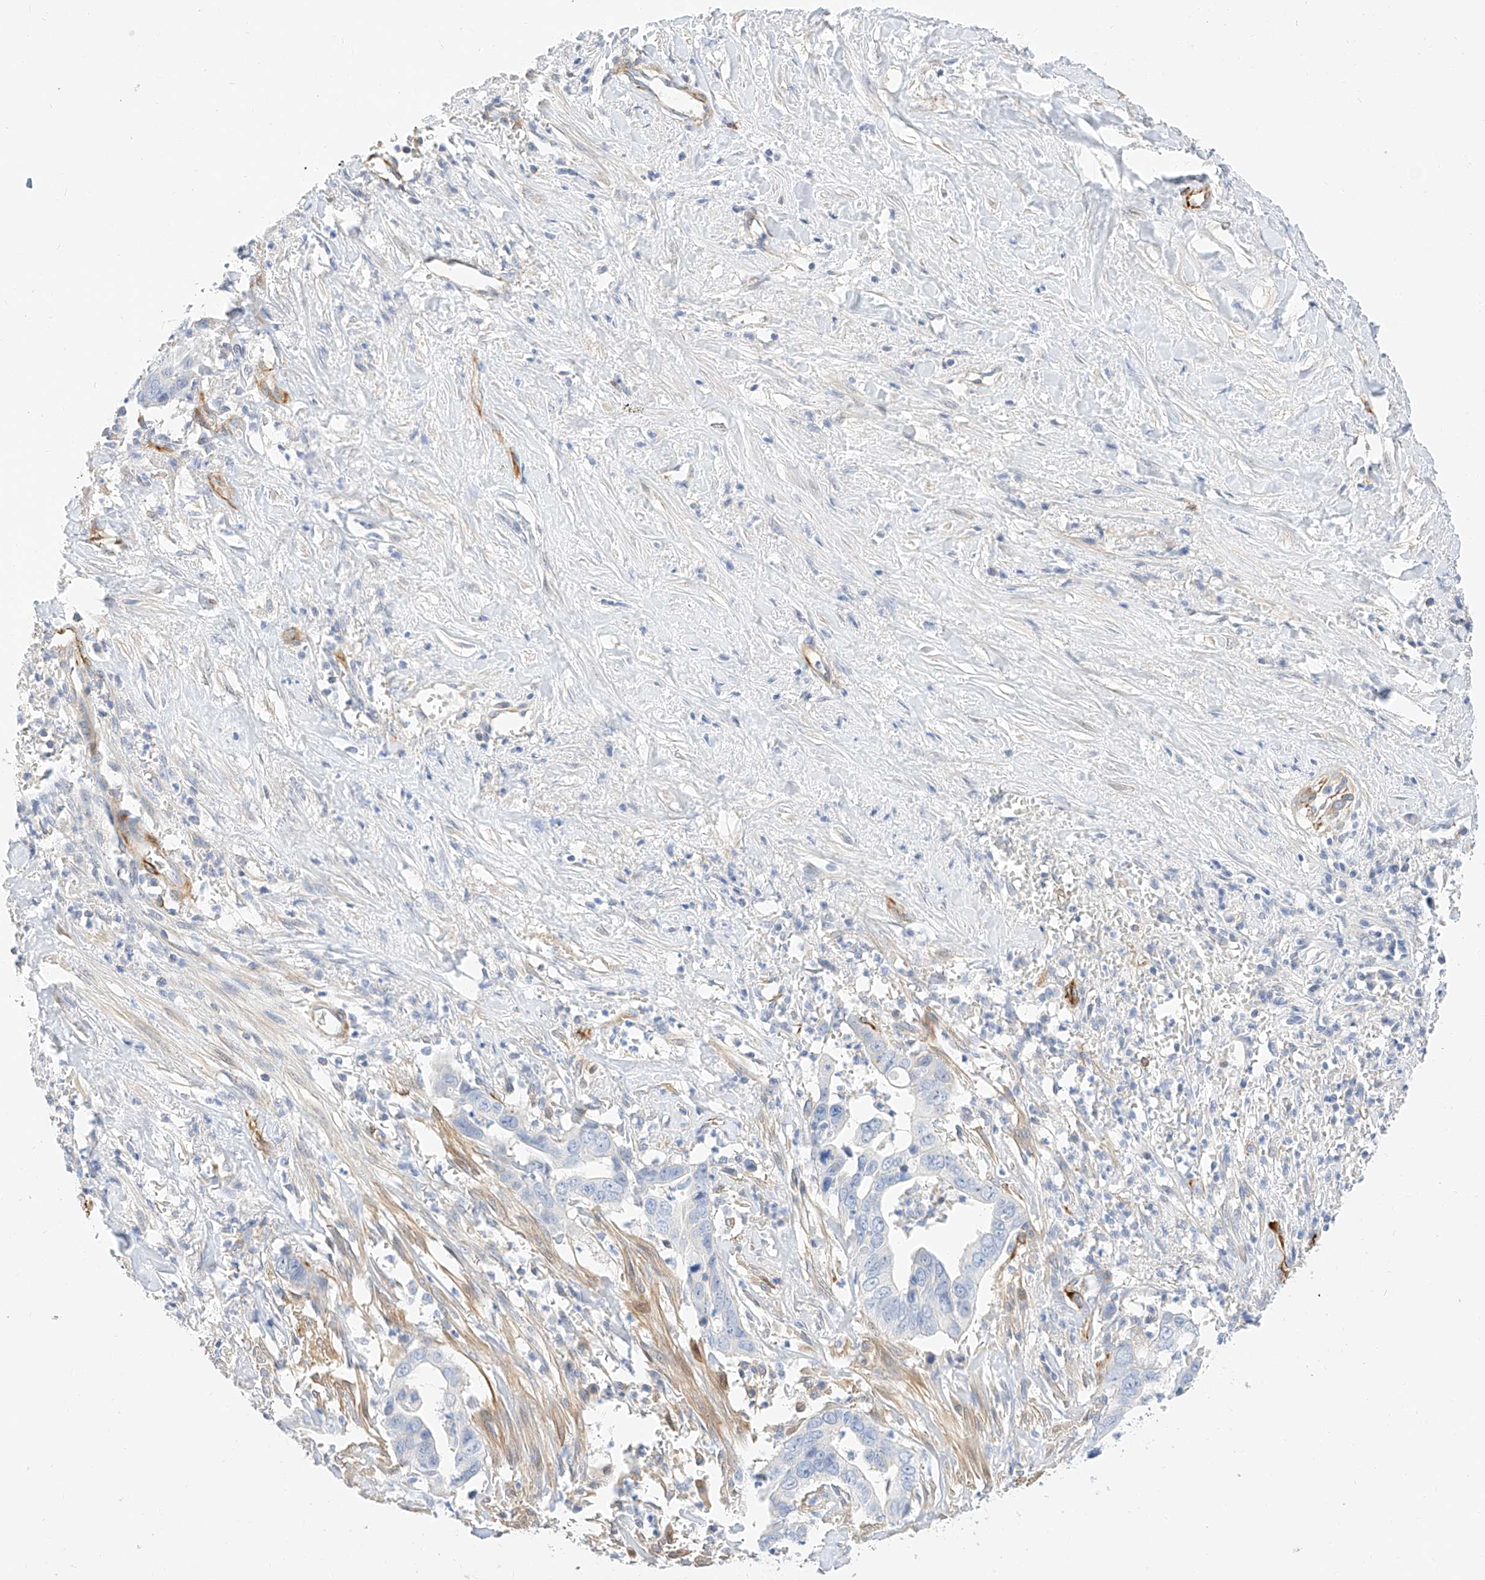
{"staining": {"intensity": "negative", "quantity": "none", "location": "none"}, "tissue": "liver cancer", "cell_type": "Tumor cells", "image_type": "cancer", "snomed": [{"axis": "morphology", "description": "Cholangiocarcinoma"}, {"axis": "topography", "description": "Liver"}], "caption": "Tumor cells are negative for brown protein staining in liver cancer (cholangiocarcinoma).", "gene": "CDCP2", "patient": {"sex": "female", "age": 79}}